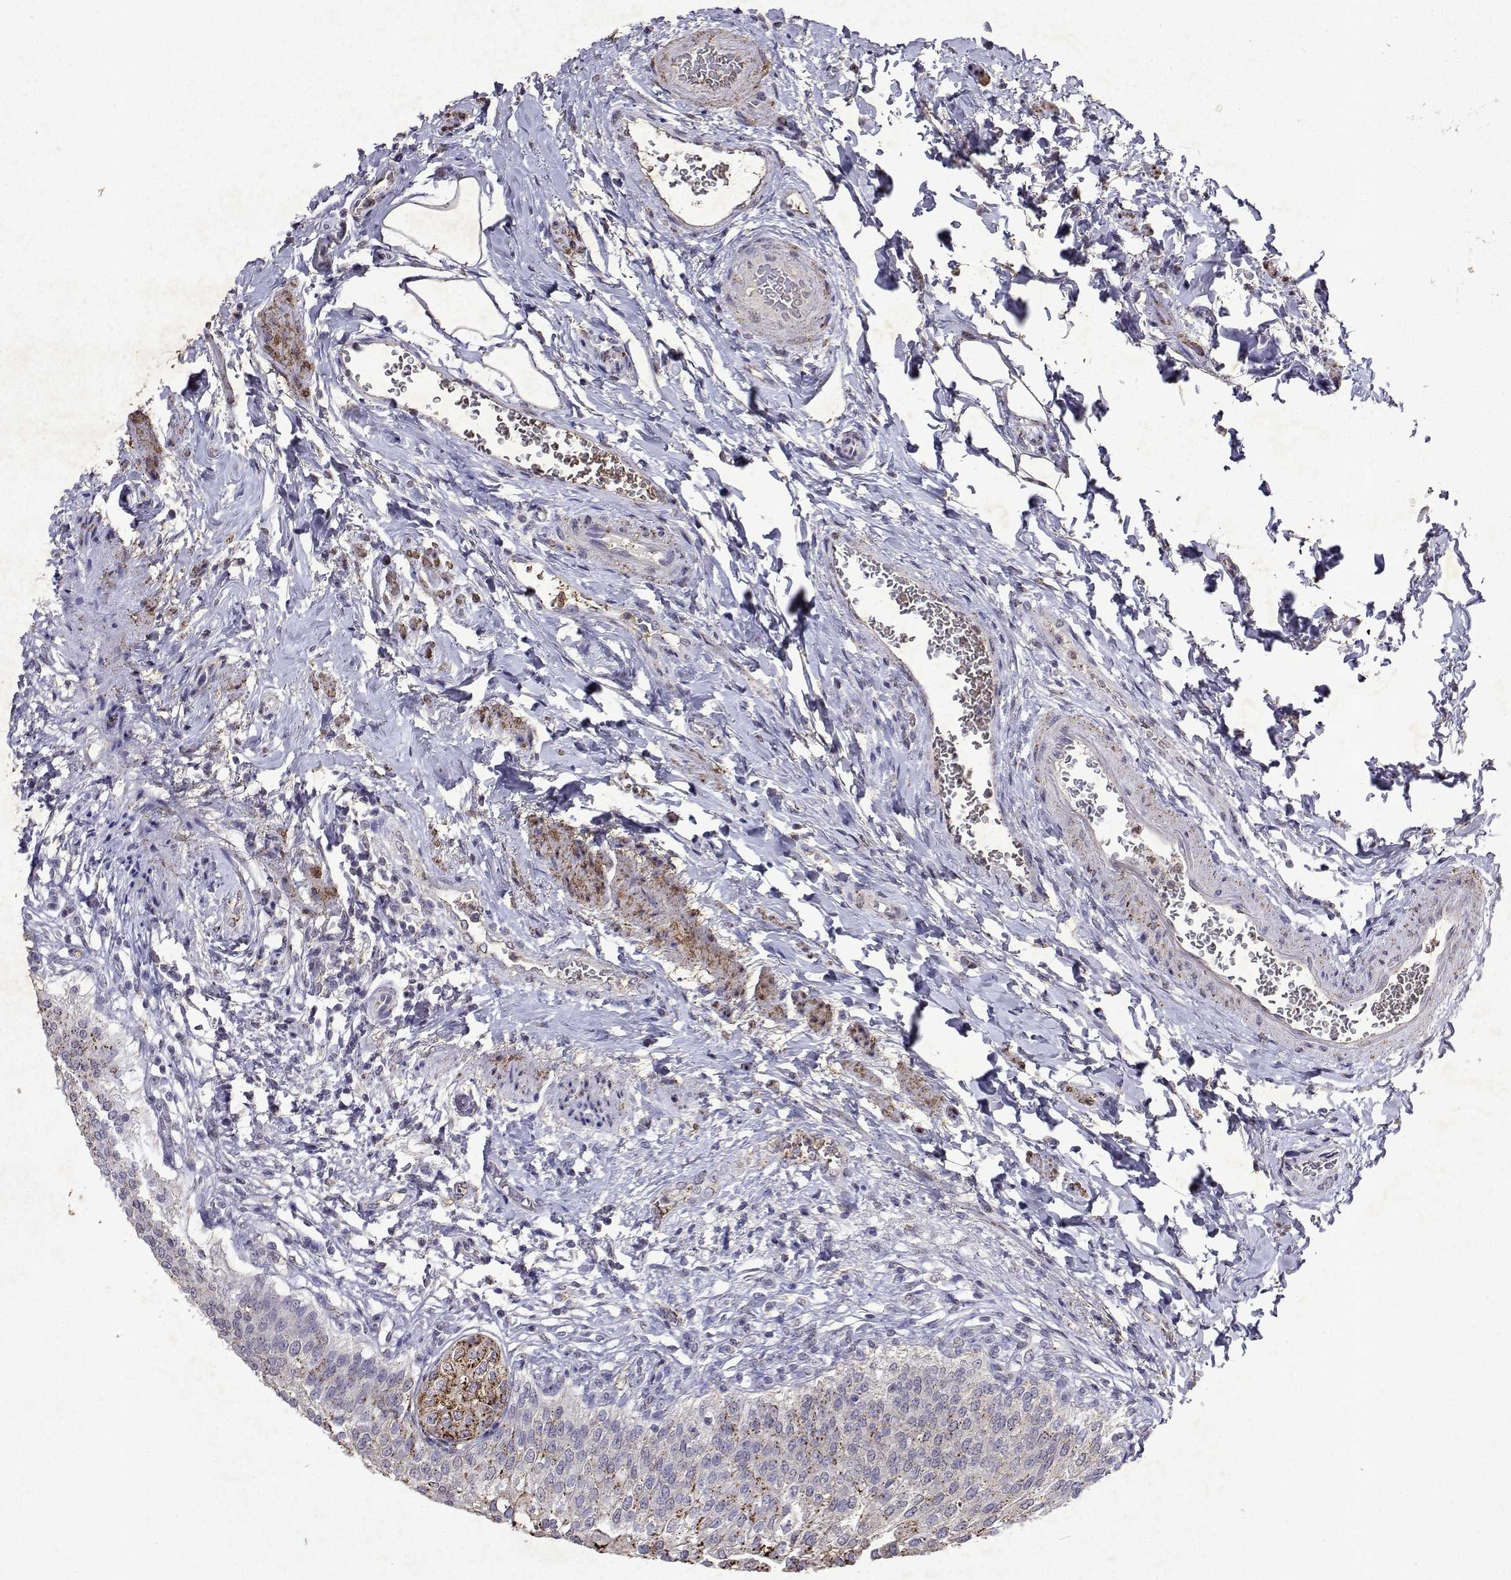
{"staining": {"intensity": "moderate", "quantity": "25%-75%", "location": "cytoplasmic/membranous"}, "tissue": "urinary bladder", "cell_type": "Urothelial cells", "image_type": "normal", "snomed": [{"axis": "morphology", "description": "Normal tissue, NOS"}, {"axis": "topography", "description": "Urinary bladder"}, {"axis": "topography", "description": "Peripheral nerve tissue"}], "caption": "The photomicrograph shows immunohistochemical staining of benign urinary bladder. There is moderate cytoplasmic/membranous expression is present in approximately 25%-75% of urothelial cells.", "gene": "DUSP28", "patient": {"sex": "female", "age": 60}}